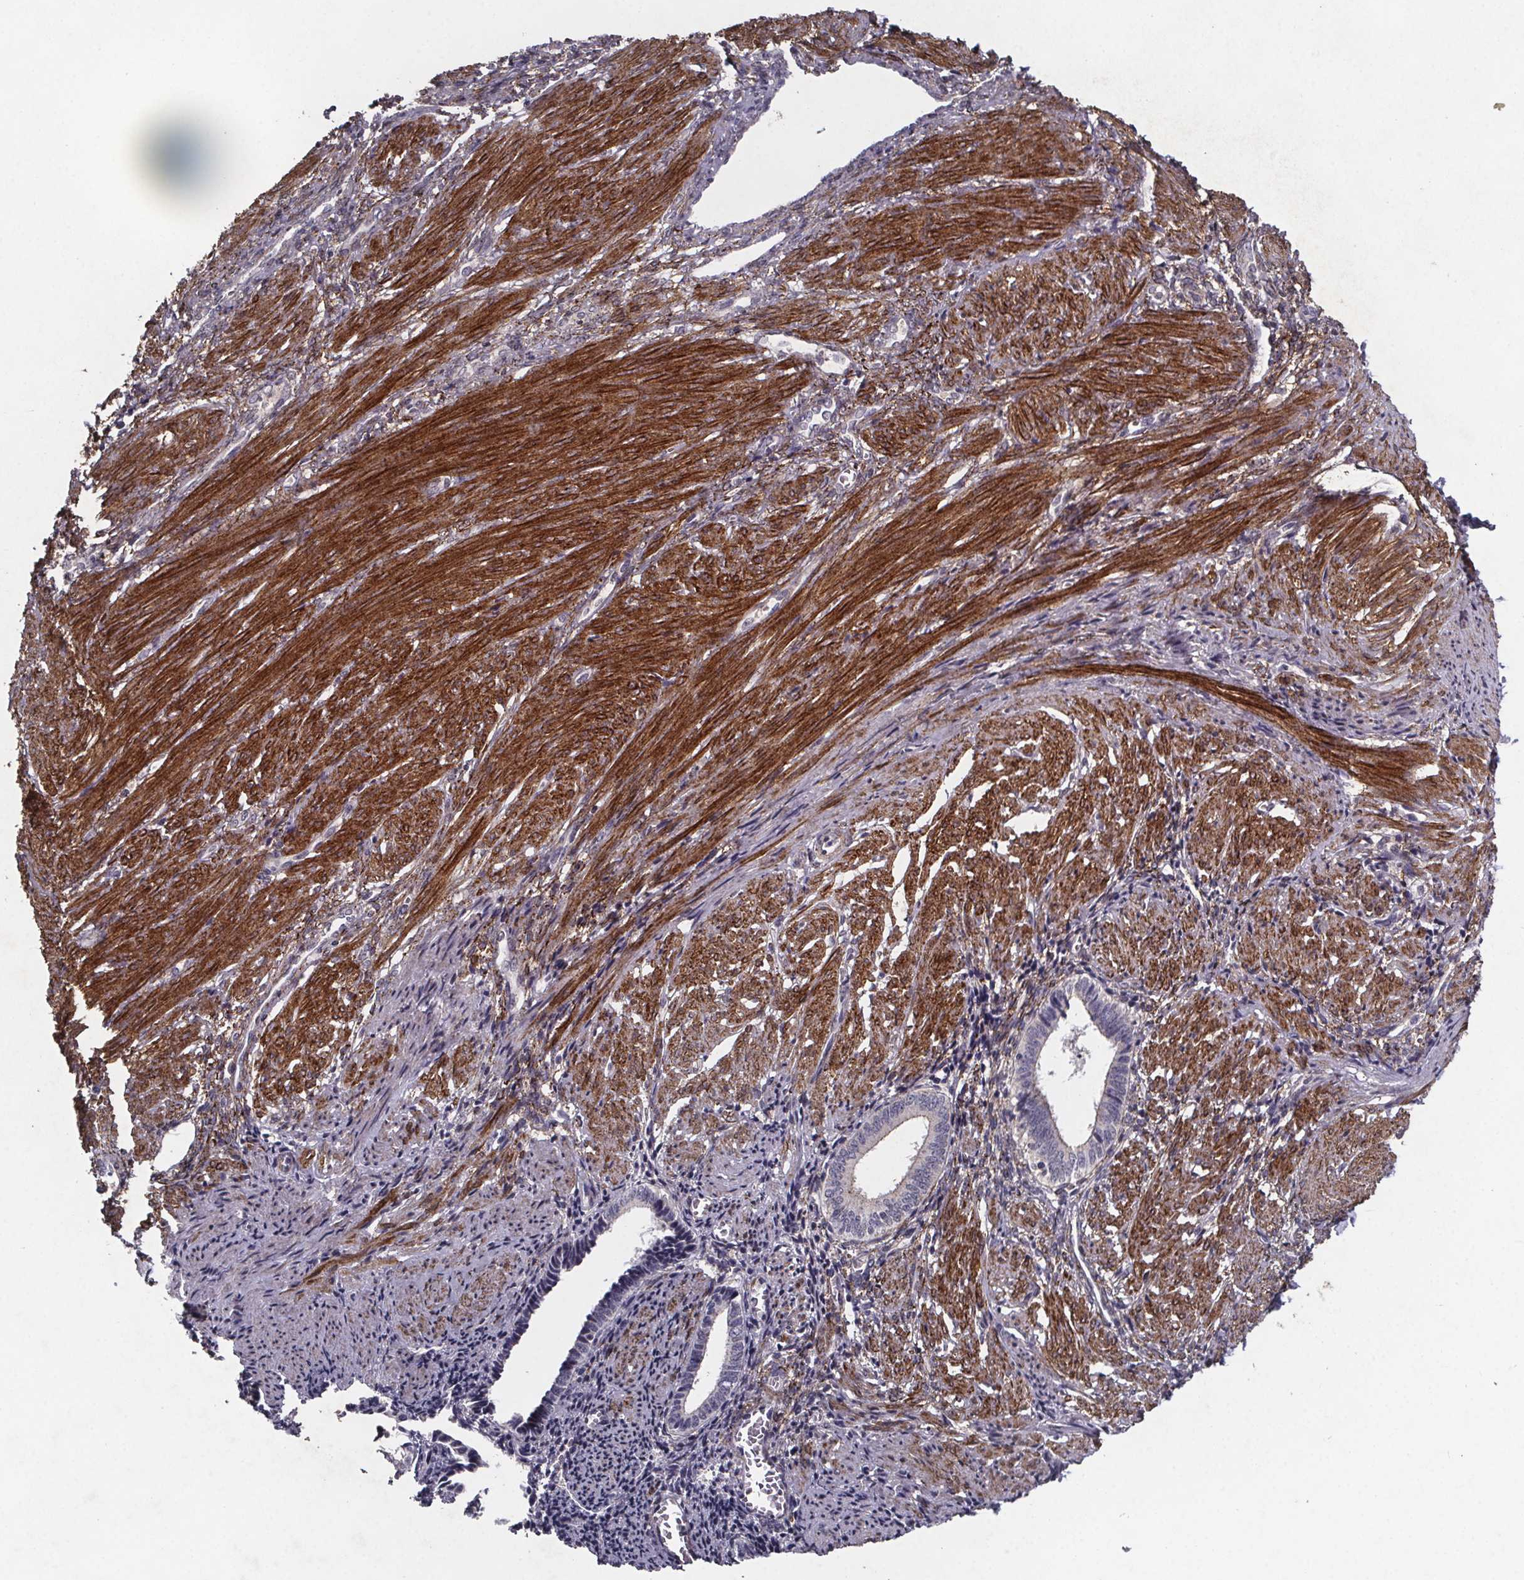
{"staining": {"intensity": "moderate", "quantity": "<25%", "location": "cytoplasmic/membranous"}, "tissue": "endometrium", "cell_type": "Cells in endometrial stroma", "image_type": "normal", "snomed": [{"axis": "morphology", "description": "Normal tissue, NOS"}, {"axis": "topography", "description": "Endometrium"}], "caption": "Endometrium was stained to show a protein in brown. There is low levels of moderate cytoplasmic/membranous positivity in about <25% of cells in endometrial stroma. The staining is performed using DAB brown chromogen to label protein expression. The nuclei are counter-stained blue using hematoxylin.", "gene": "PALLD", "patient": {"sex": "female", "age": 42}}